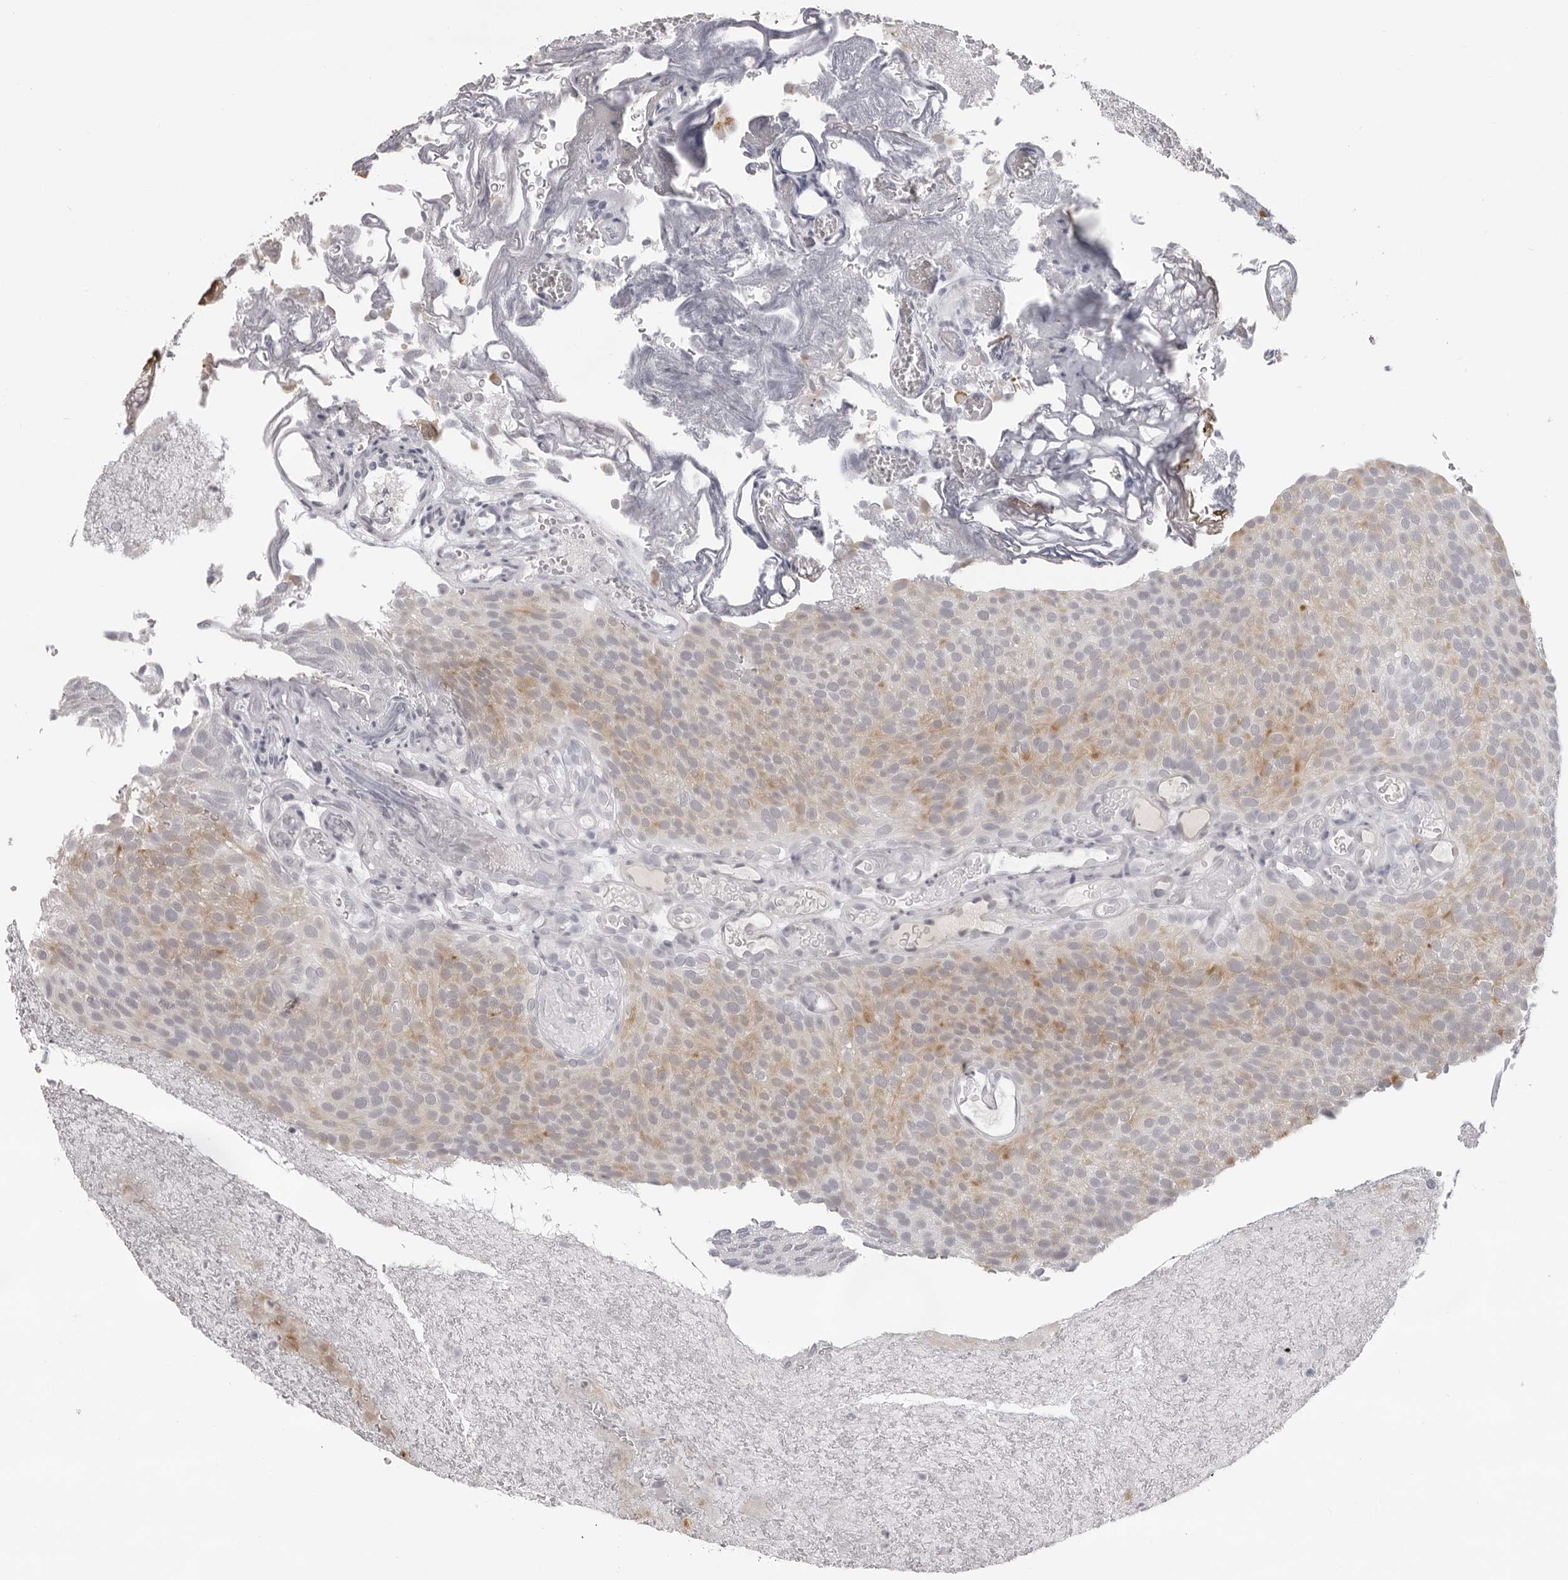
{"staining": {"intensity": "moderate", "quantity": "25%-75%", "location": "cytoplasmic/membranous"}, "tissue": "urothelial cancer", "cell_type": "Tumor cells", "image_type": "cancer", "snomed": [{"axis": "morphology", "description": "Urothelial carcinoma, Low grade"}, {"axis": "topography", "description": "Urinary bladder"}], "caption": "Human urothelial cancer stained for a protein (brown) displays moderate cytoplasmic/membranous positive staining in about 25%-75% of tumor cells.", "gene": "ACP6", "patient": {"sex": "male", "age": 78}}